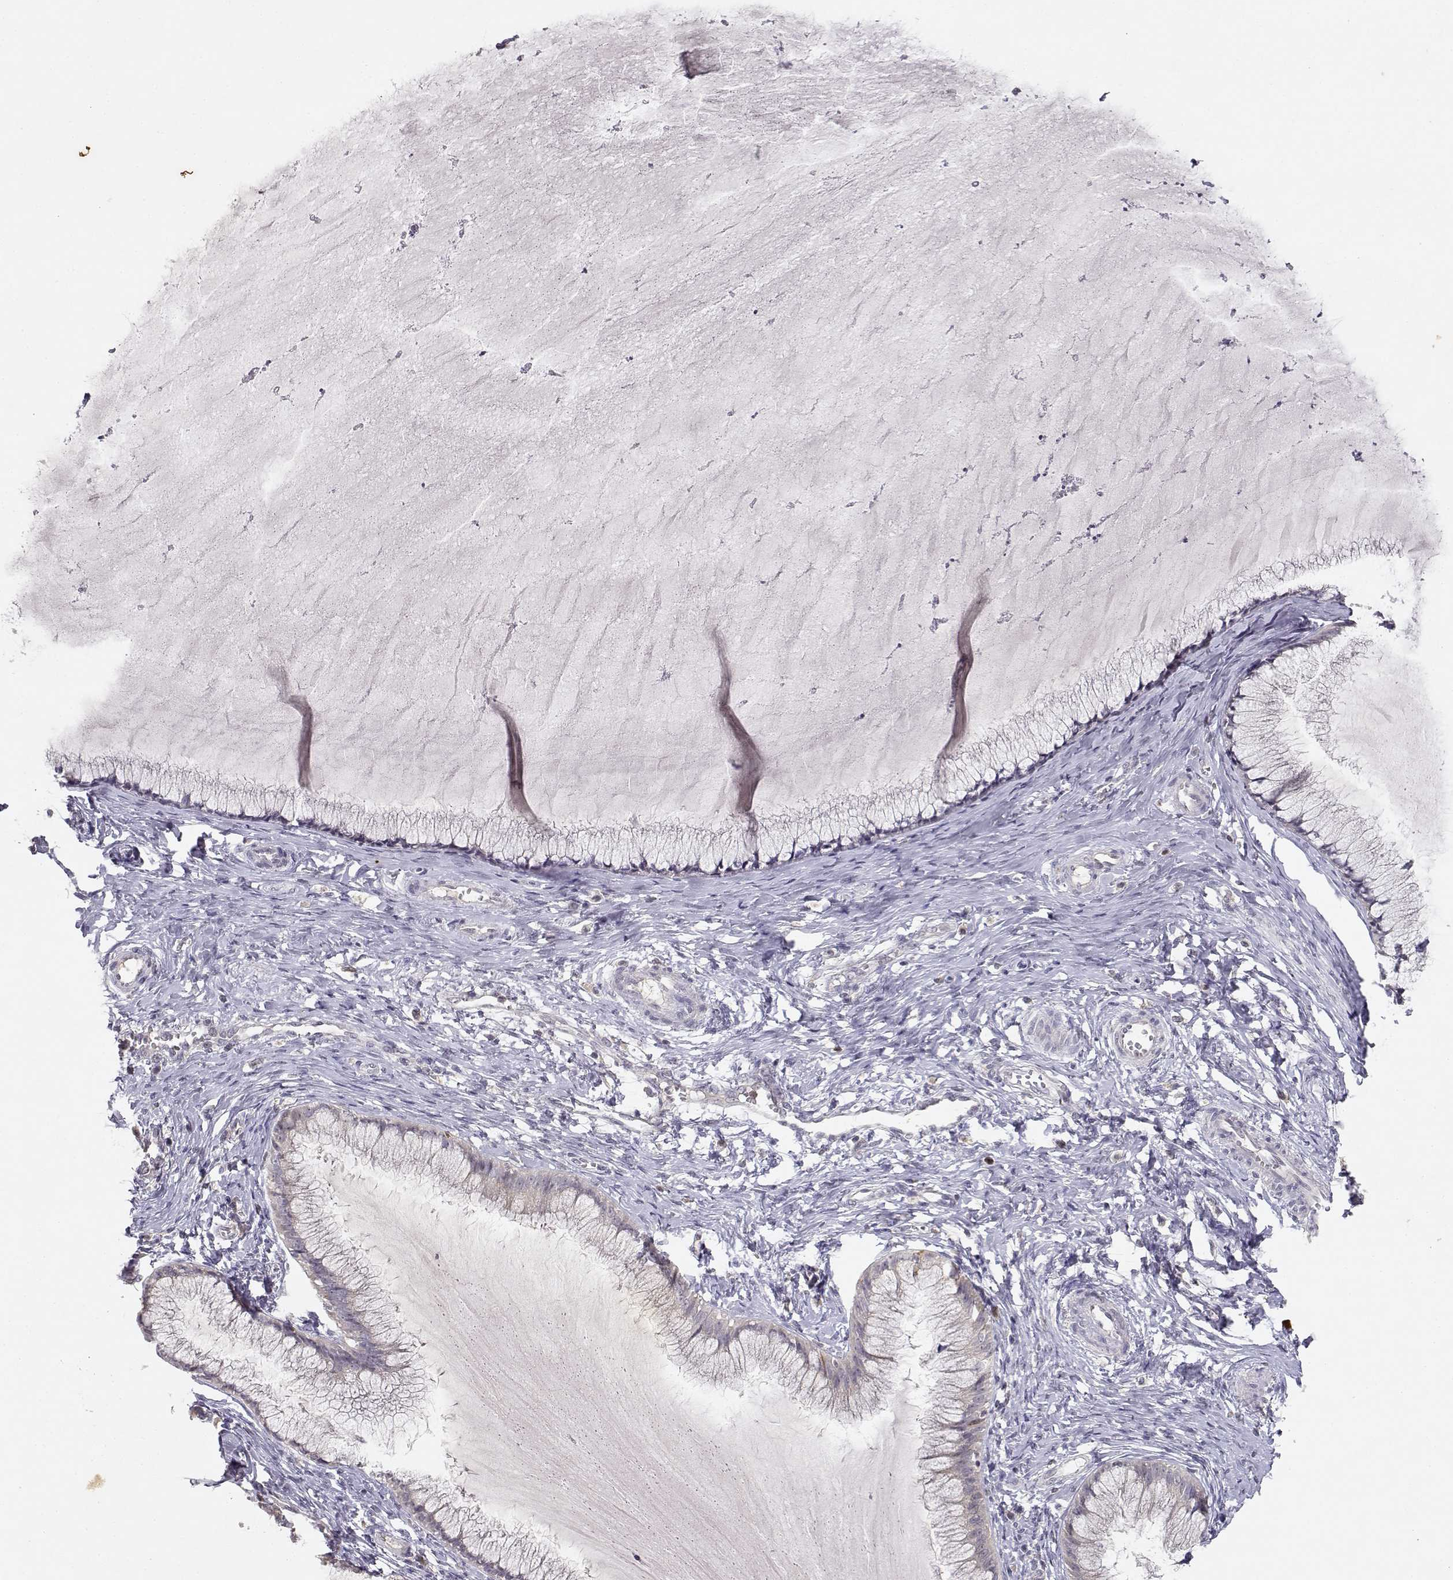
{"staining": {"intensity": "negative", "quantity": "none", "location": "none"}, "tissue": "cervical cancer", "cell_type": "Tumor cells", "image_type": "cancer", "snomed": [{"axis": "morphology", "description": "Squamous cell carcinoma, NOS"}, {"axis": "topography", "description": "Cervix"}], "caption": "This is a micrograph of IHC staining of squamous cell carcinoma (cervical), which shows no expression in tumor cells.", "gene": "RAD51", "patient": {"sex": "female", "age": 36}}